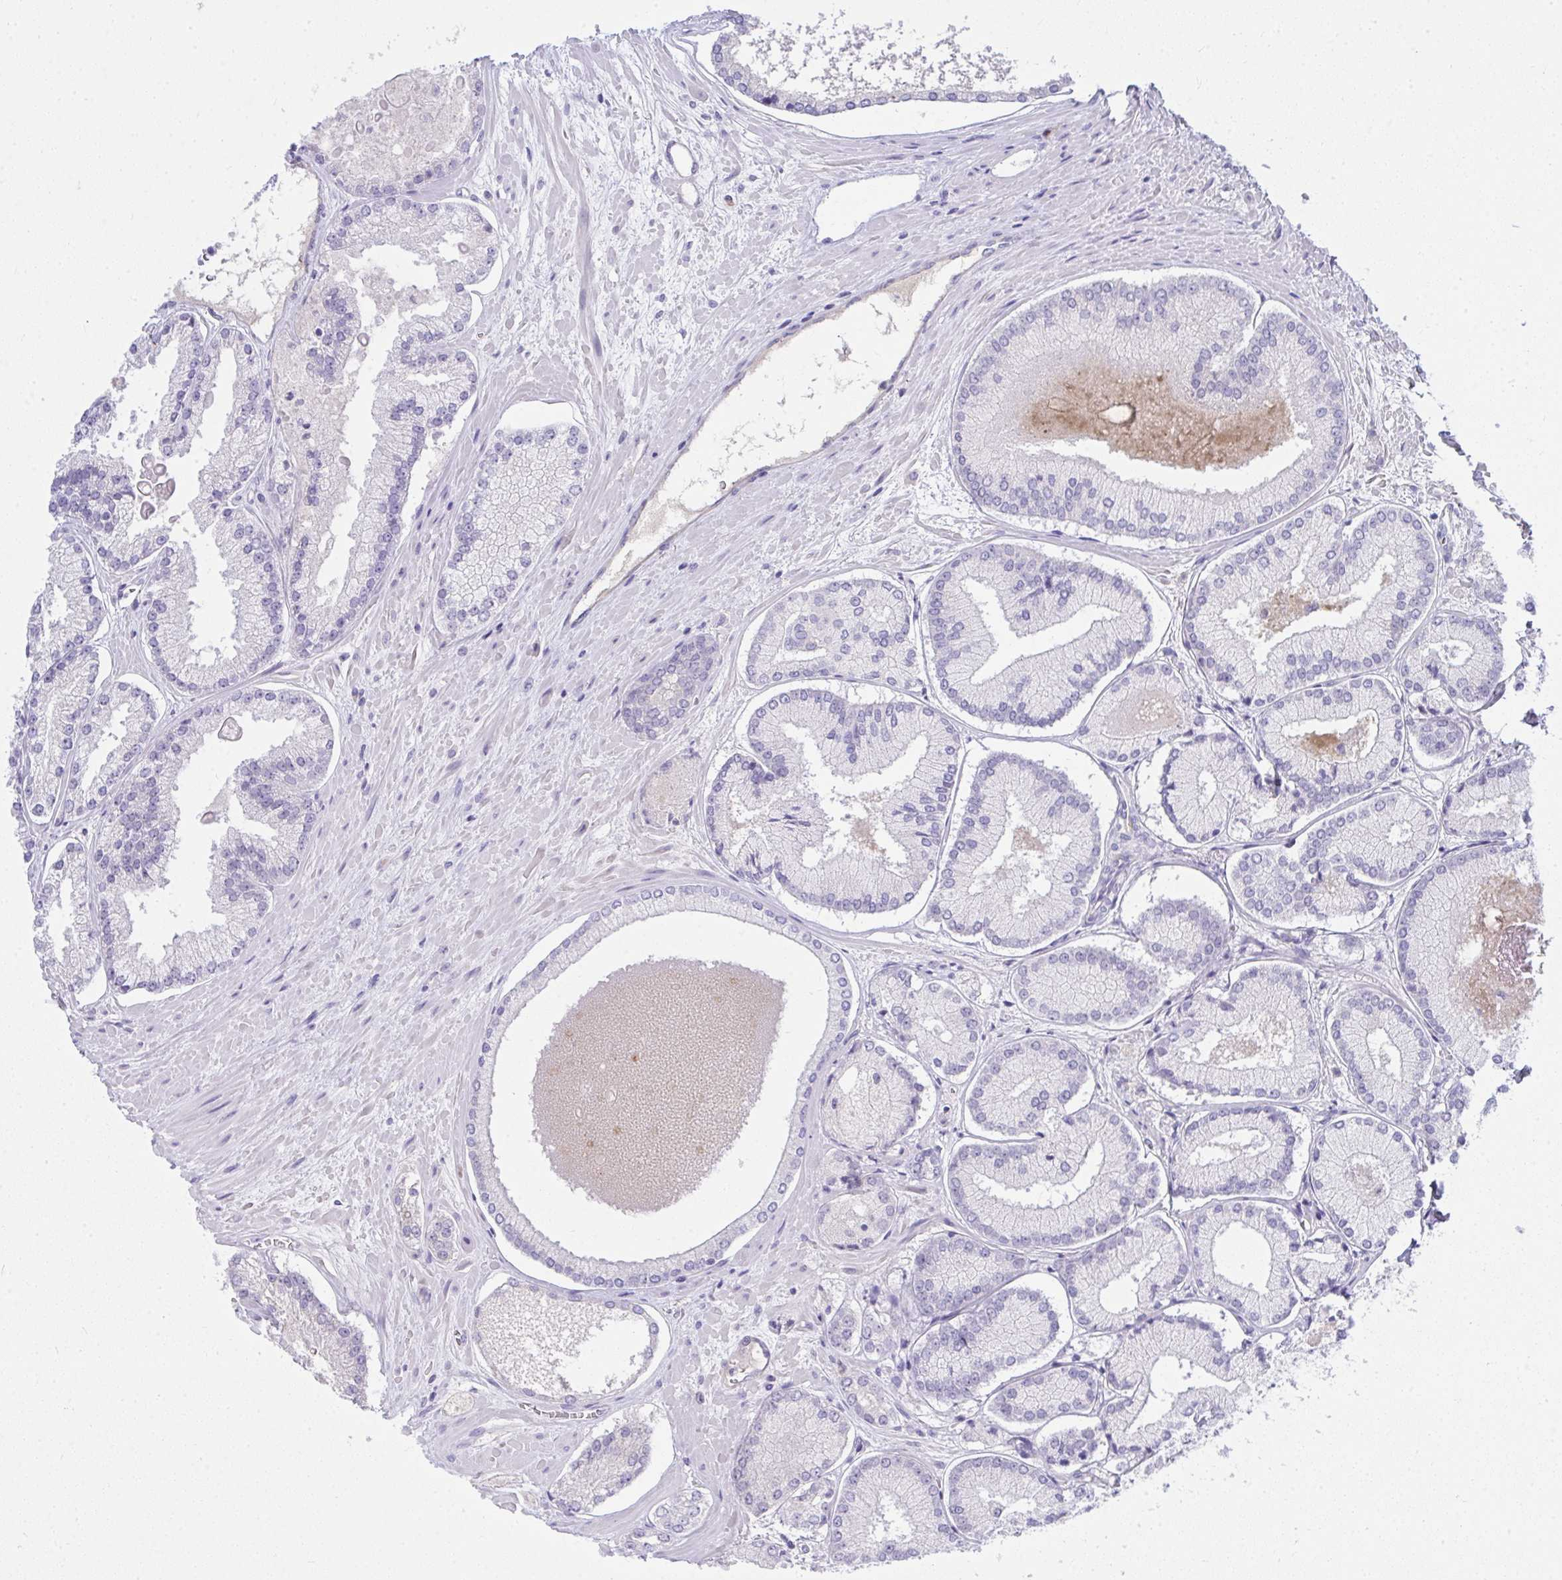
{"staining": {"intensity": "negative", "quantity": "none", "location": "none"}, "tissue": "prostate cancer", "cell_type": "Tumor cells", "image_type": "cancer", "snomed": [{"axis": "morphology", "description": "Adenocarcinoma, High grade"}, {"axis": "topography", "description": "Prostate"}], "caption": "Tumor cells are negative for protein expression in human high-grade adenocarcinoma (prostate). (Stains: DAB (3,3'-diaminobenzidine) immunohistochemistry with hematoxylin counter stain, Microscopy: brightfield microscopy at high magnification).", "gene": "LRRC36", "patient": {"sex": "male", "age": 73}}